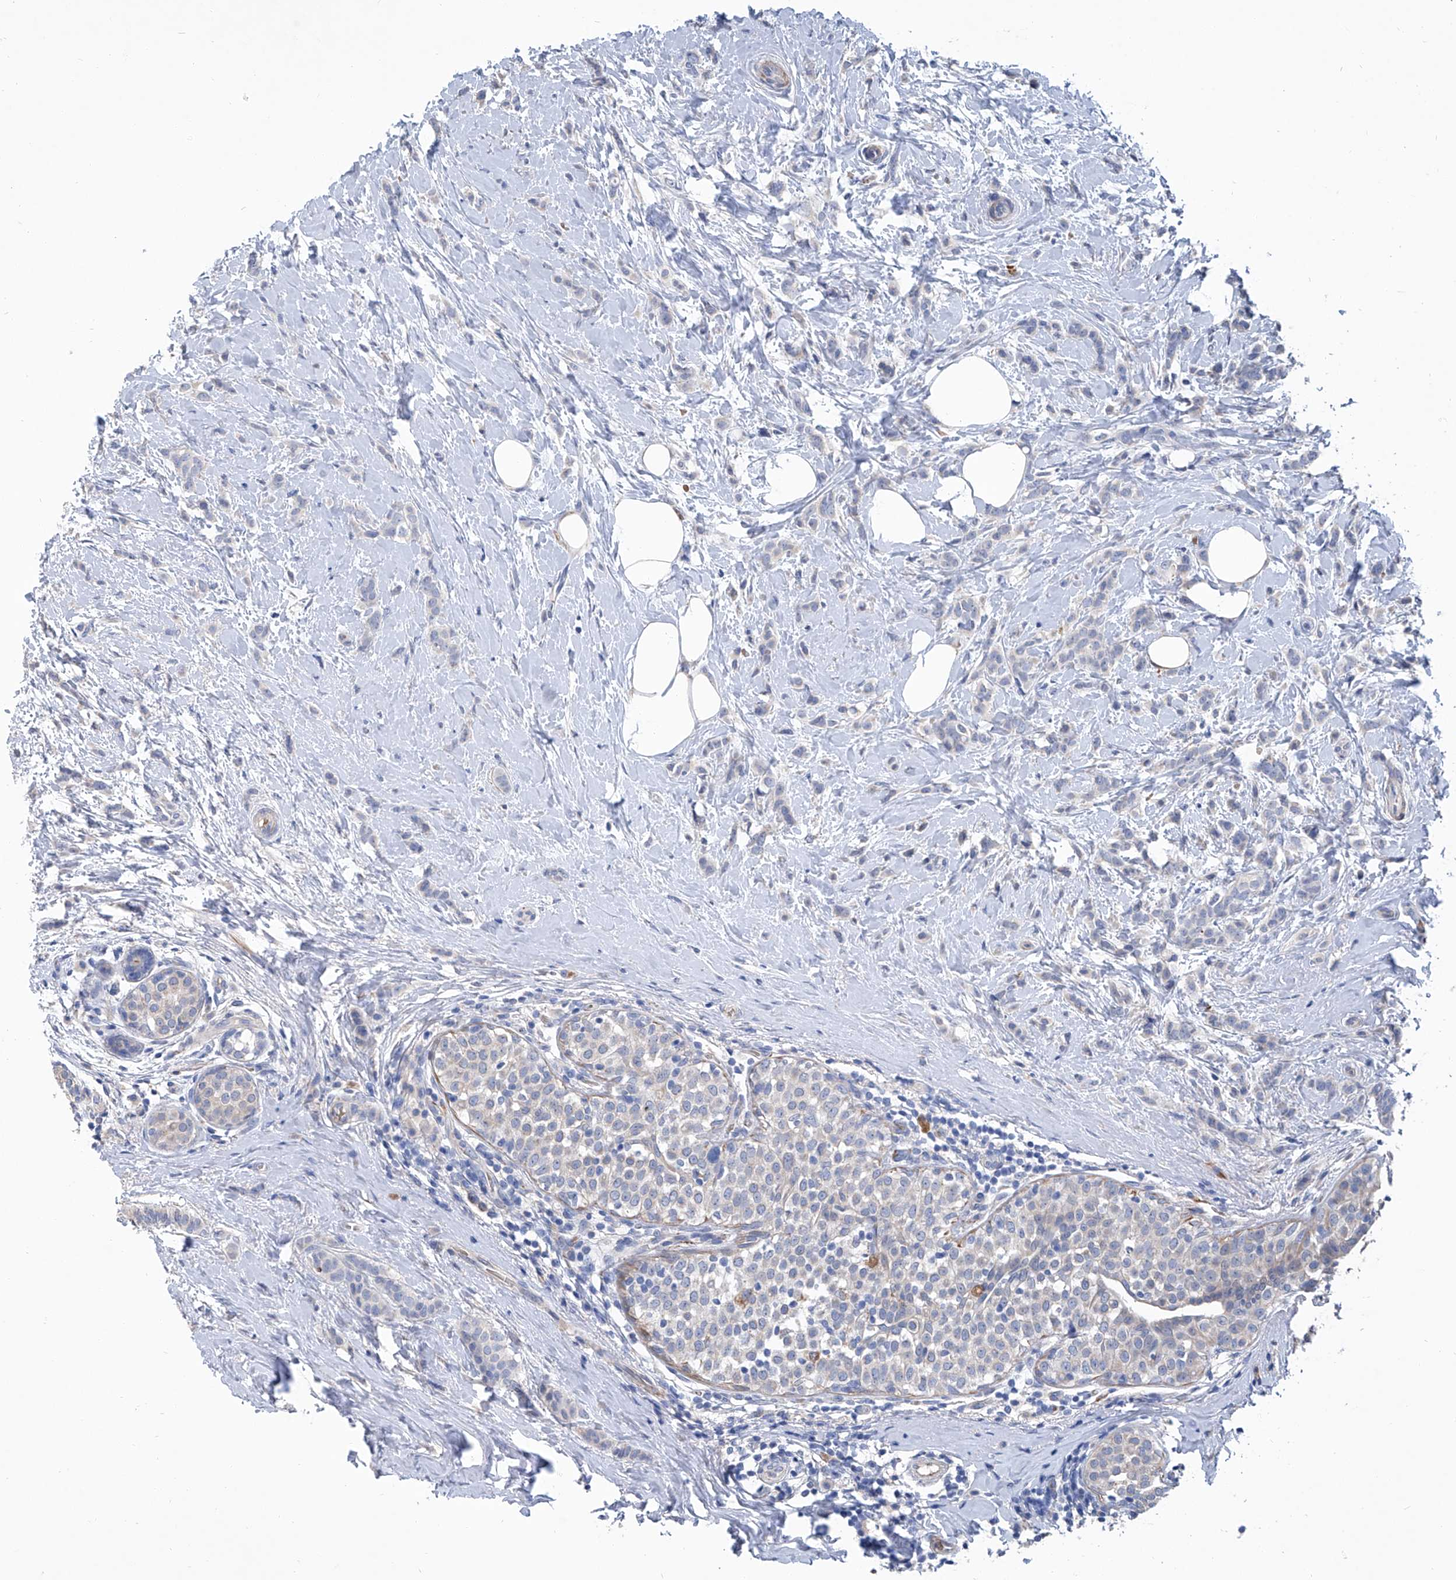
{"staining": {"intensity": "weak", "quantity": "<25%", "location": "cytoplasmic/membranous"}, "tissue": "breast cancer", "cell_type": "Tumor cells", "image_type": "cancer", "snomed": [{"axis": "morphology", "description": "Lobular carcinoma, in situ"}, {"axis": "morphology", "description": "Lobular carcinoma"}, {"axis": "topography", "description": "Breast"}], "caption": "Immunohistochemical staining of breast cancer exhibits no significant expression in tumor cells.", "gene": "GPT", "patient": {"sex": "female", "age": 41}}